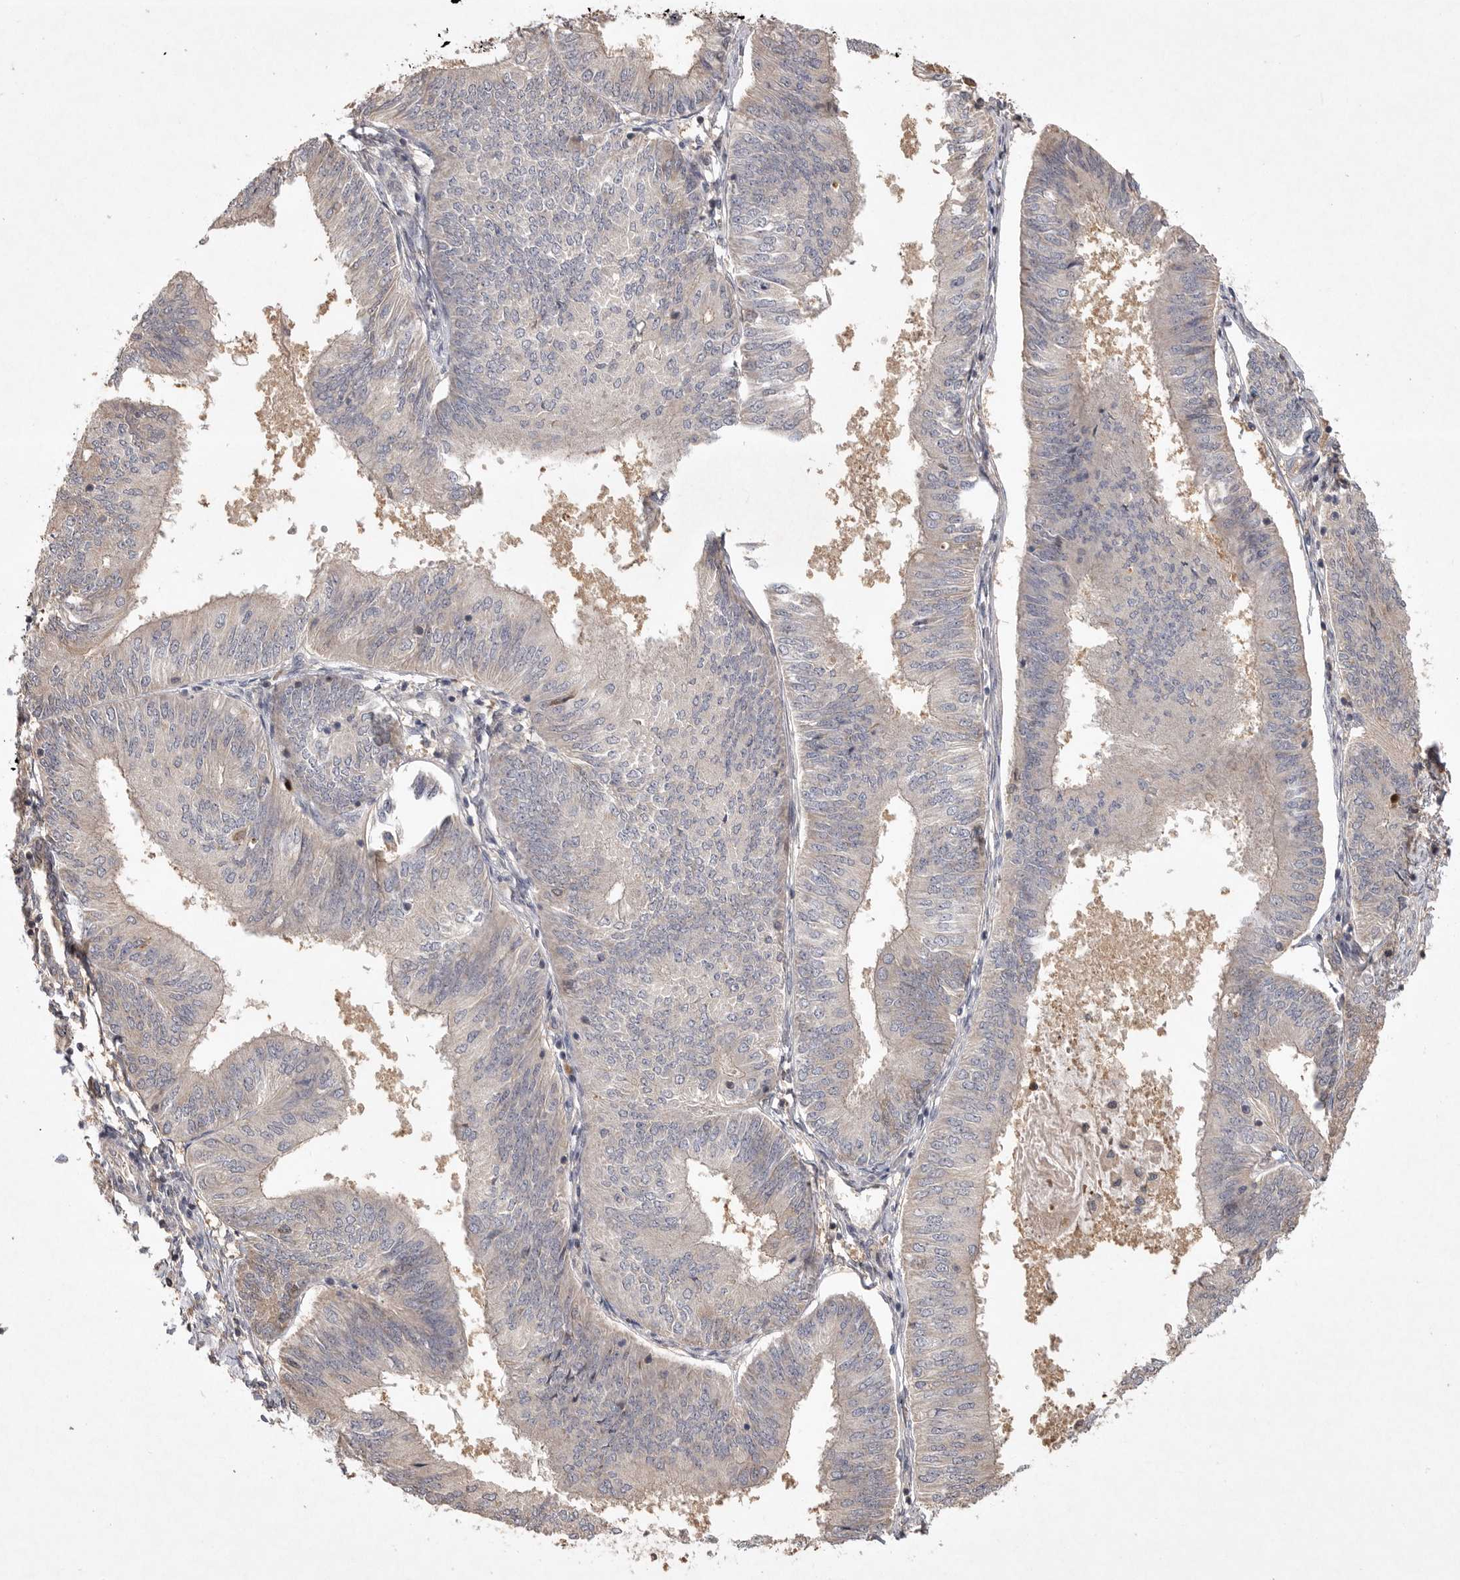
{"staining": {"intensity": "negative", "quantity": "none", "location": "none"}, "tissue": "endometrial cancer", "cell_type": "Tumor cells", "image_type": "cancer", "snomed": [{"axis": "morphology", "description": "Adenocarcinoma, NOS"}, {"axis": "topography", "description": "Endometrium"}], "caption": "This is an IHC micrograph of human endometrial adenocarcinoma. There is no positivity in tumor cells.", "gene": "VN1R4", "patient": {"sex": "female", "age": 58}}